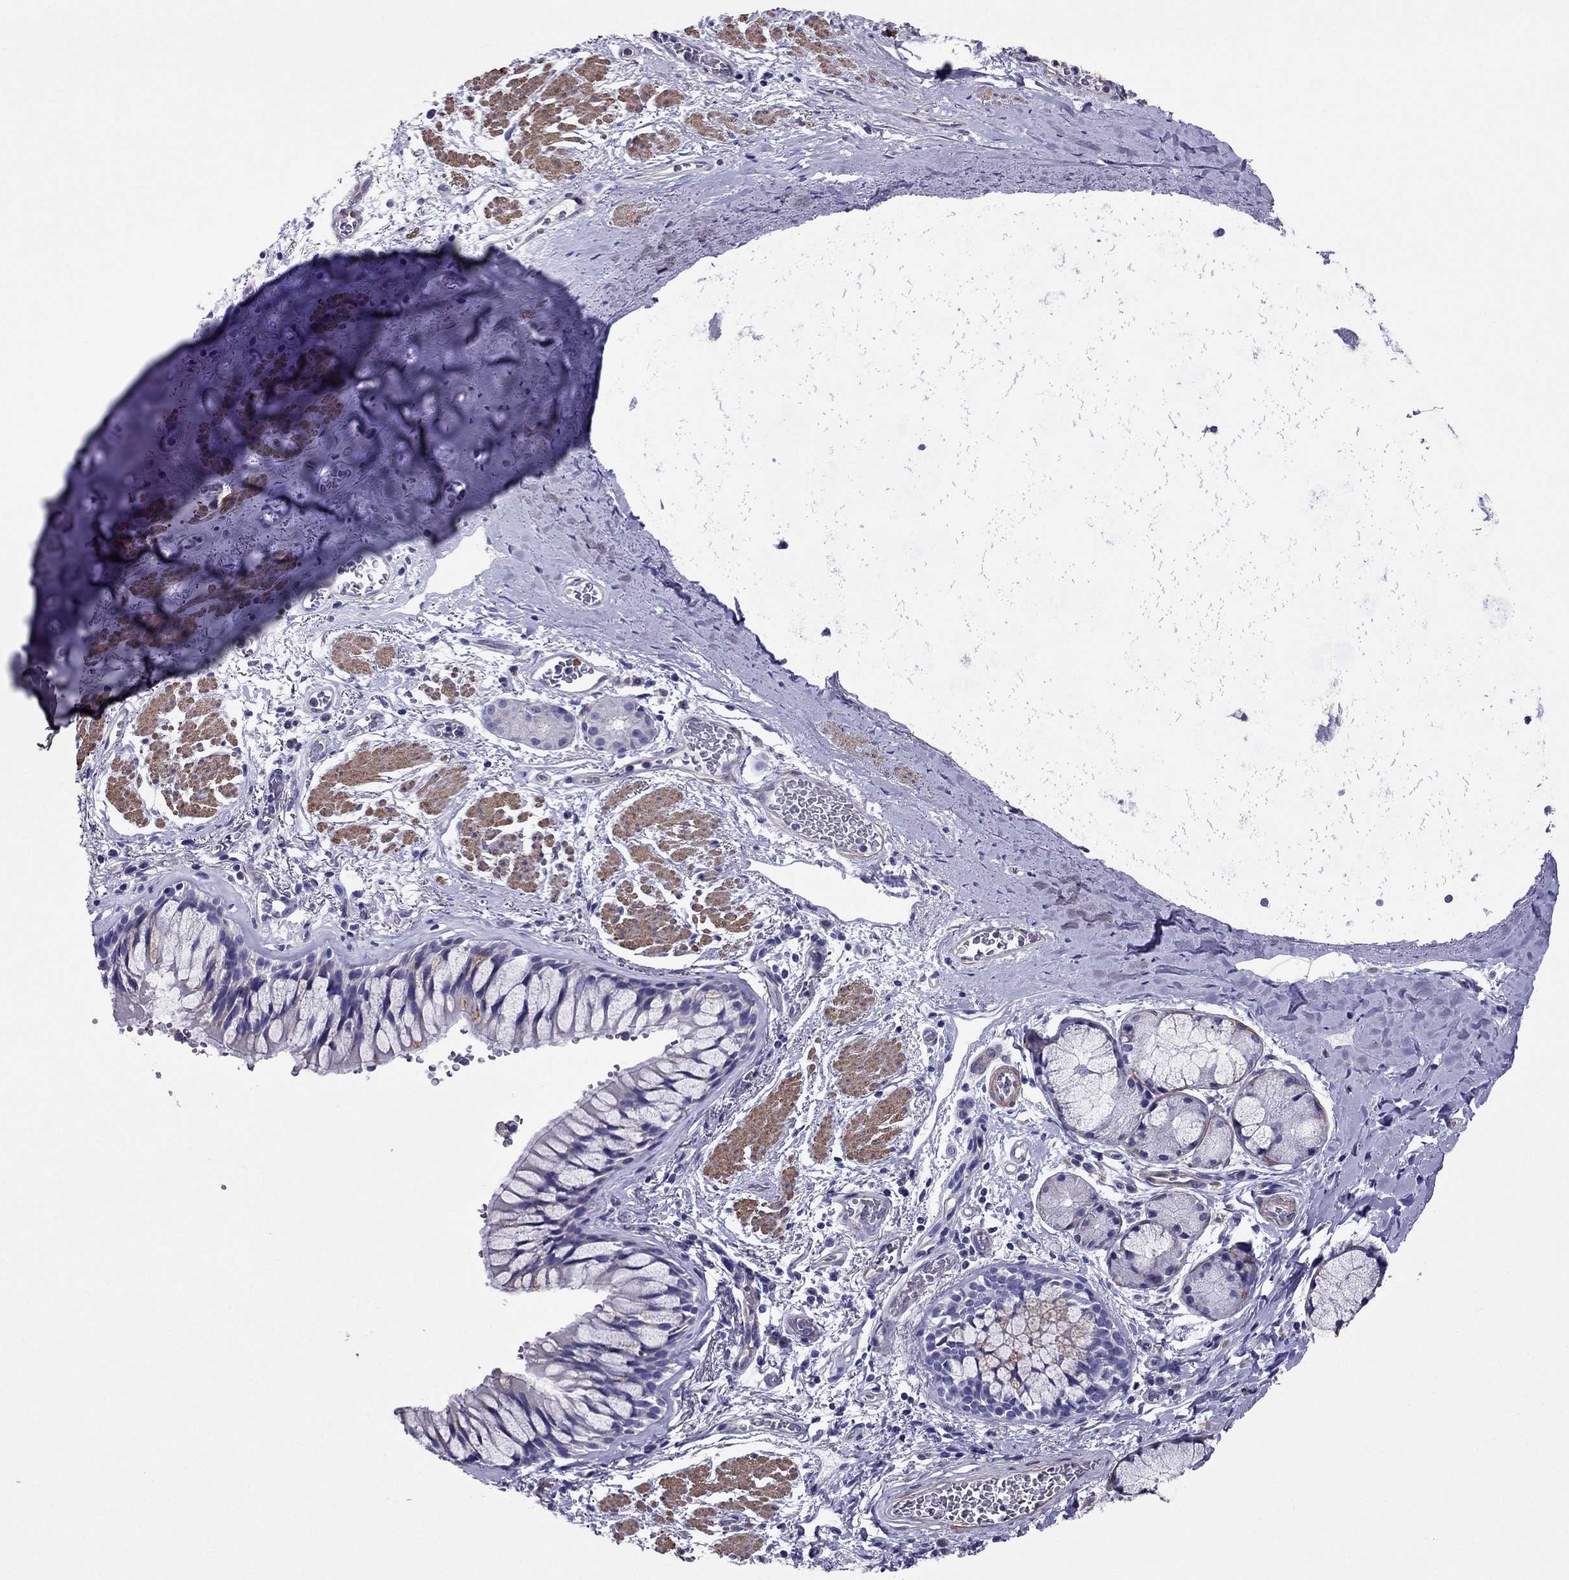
{"staining": {"intensity": "negative", "quantity": "none", "location": "none"}, "tissue": "bronchus", "cell_type": "Respiratory epithelial cells", "image_type": "normal", "snomed": [{"axis": "morphology", "description": "Normal tissue, NOS"}, {"axis": "topography", "description": "Bronchus"}, {"axis": "topography", "description": "Lung"}], "caption": "The immunohistochemistry image has no significant positivity in respiratory epithelial cells of bronchus. (Immunohistochemistry (ihc), brightfield microscopy, high magnification).", "gene": "GPR50", "patient": {"sex": "female", "age": 57}}